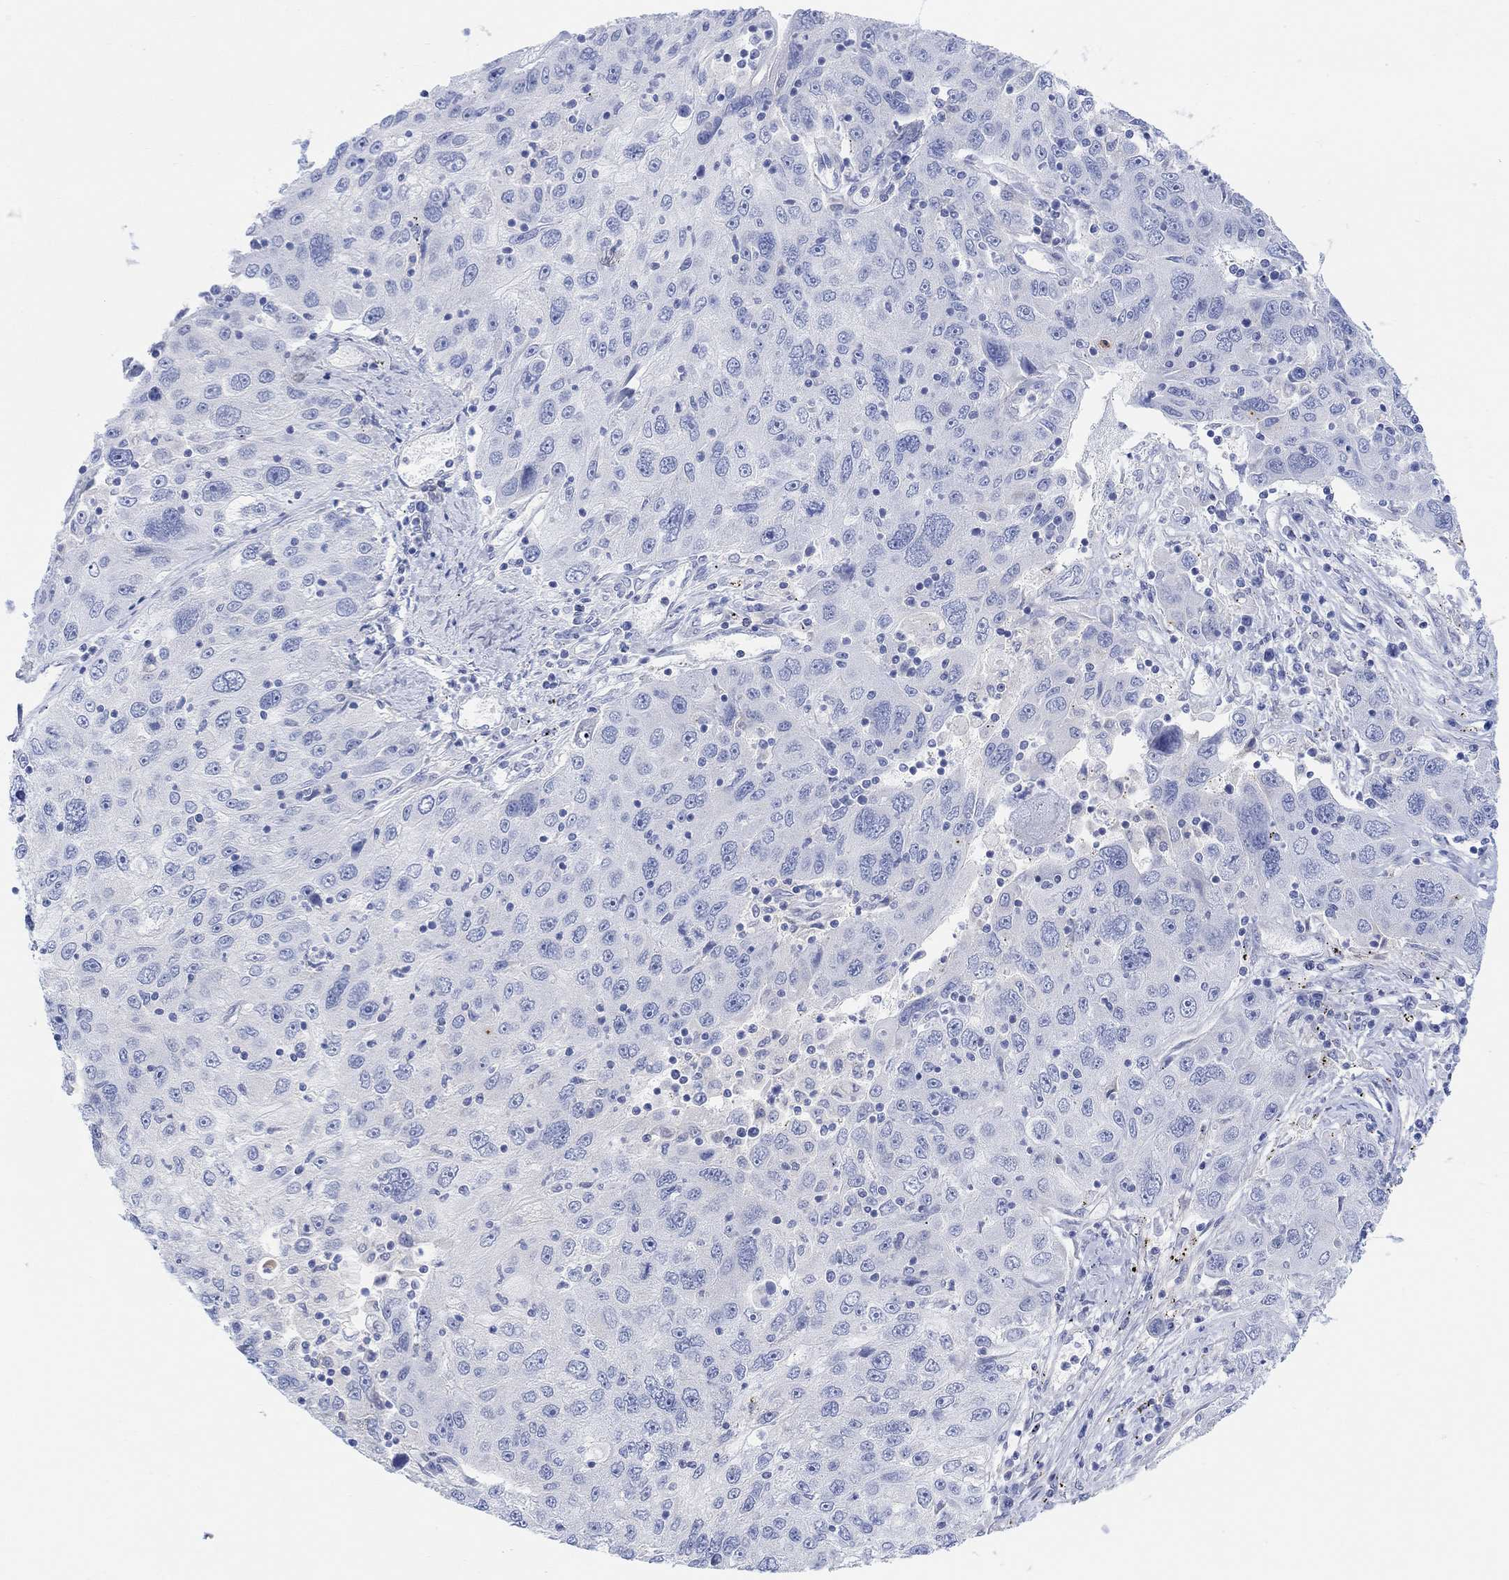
{"staining": {"intensity": "negative", "quantity": "none", "location": "none"}, "tissue": "stomach cancer", "cell_type": "Tumor cells", "image_type": "cancer", "snomed": [{"axis": "morphology", "description": "Adenocarcinoma, NOS"}, {"axis": "topography", "description": "Stomach"}], "caption": "Image shows no protein staining in tumor cells of stomach adenocarcinoma tissue. (DAB immunohistochemistry (IHC) visualized using brightfield microscopy, high magnification).", "gene": "TLDC2", "patient": {"sex": "male", "age": 56}}